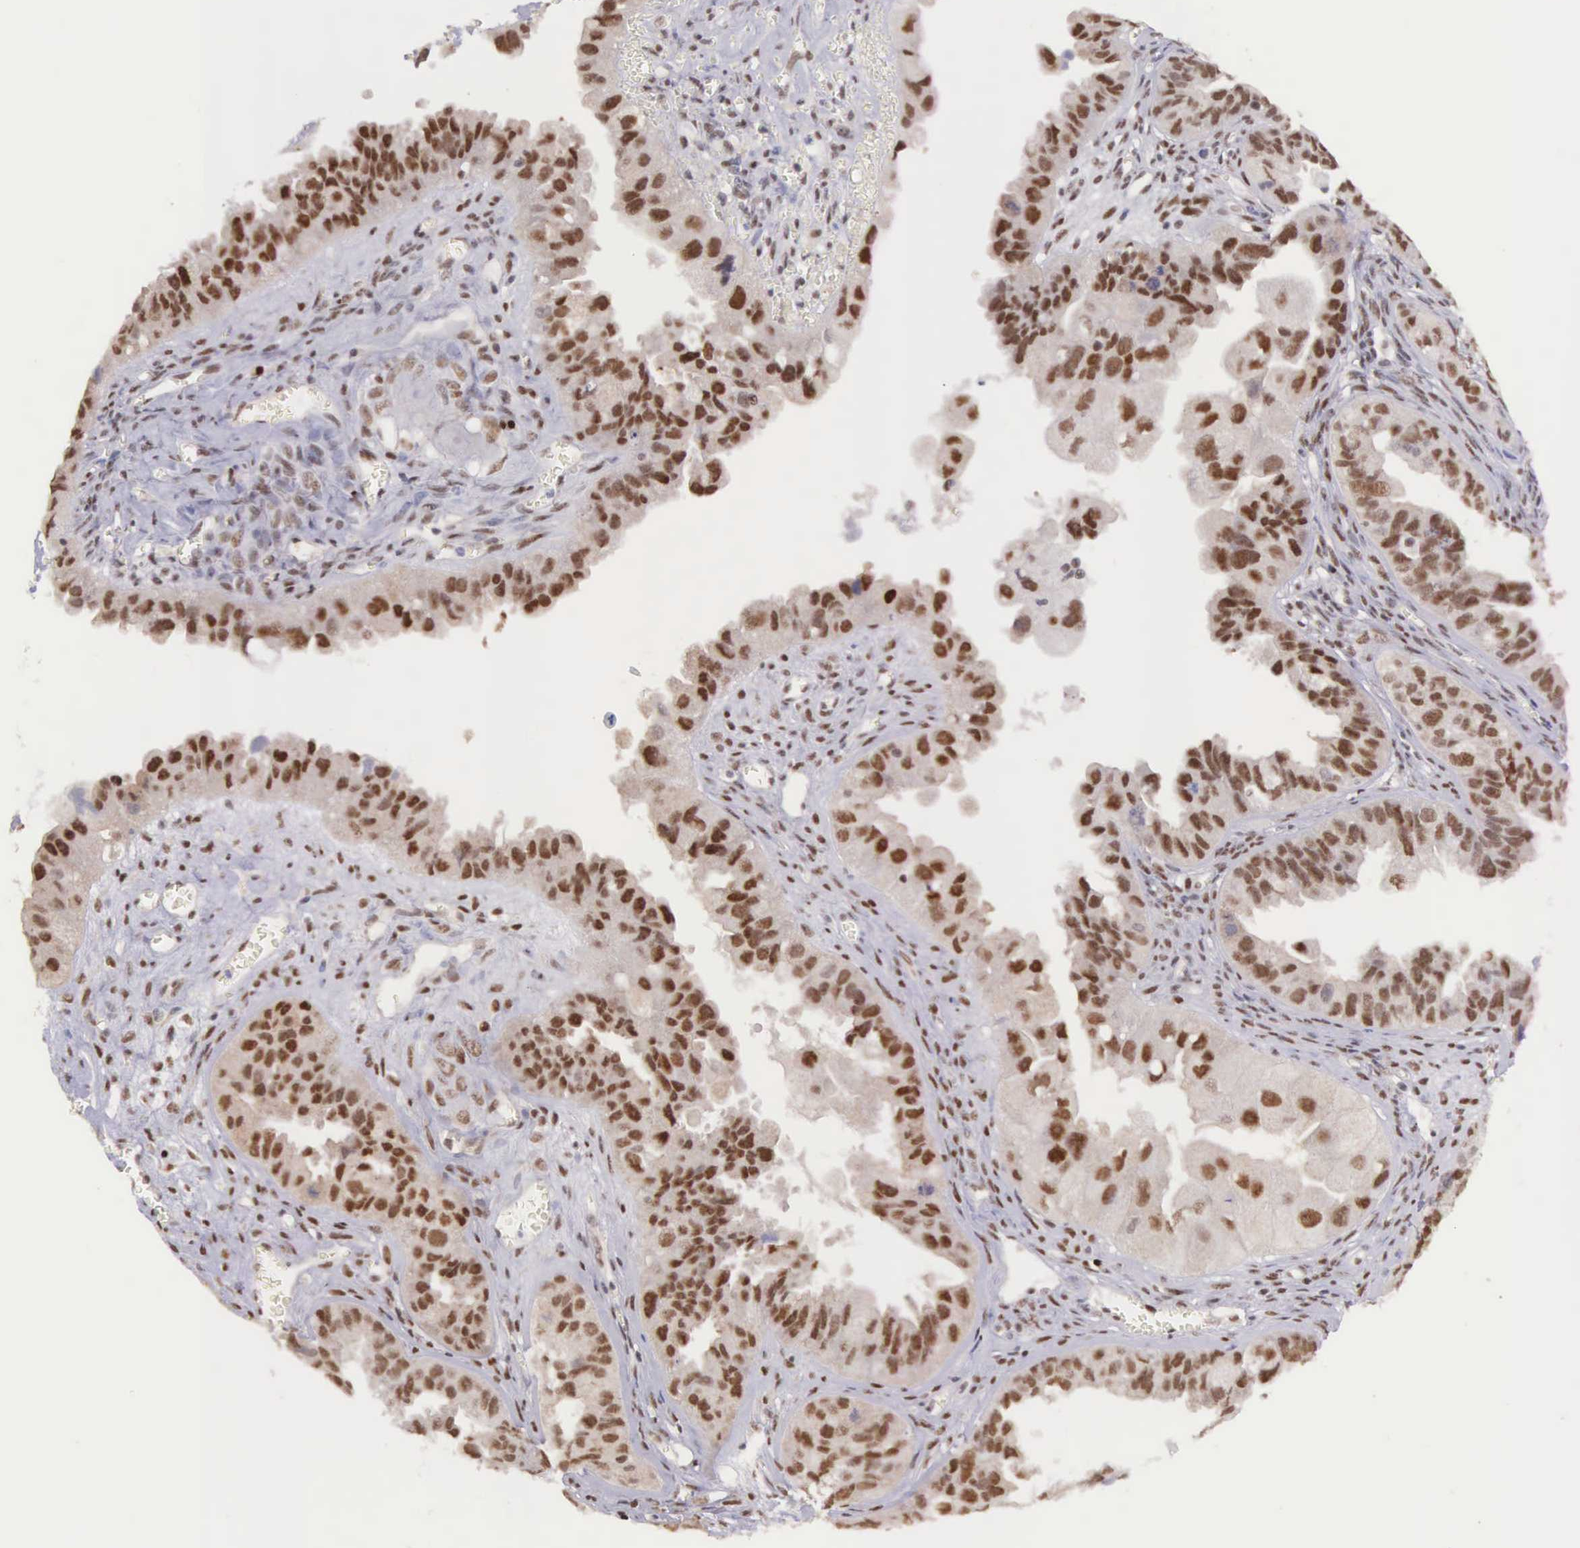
{"staining": {"intensity": "strong", "quantity": ">75%", "location": "nuclear"}, "tissue": "ovarian cancer", "cell_type": "Tumor cells", "image_type": "cancer", "snomed": [{"axis": "morphology", "description": "Carcinoma, endometroid"}, {"axis": "topography", "description": "Ovary"}], "caption": "An immunohistochemistry photomicrograph of neoplastic tissue is shown. Protein staining in brown labels strong nuclear positivity in ovarian cancer within tumor cells.", "gene": "CCDC117", "patient": {"sex": "female", "age": 85}}